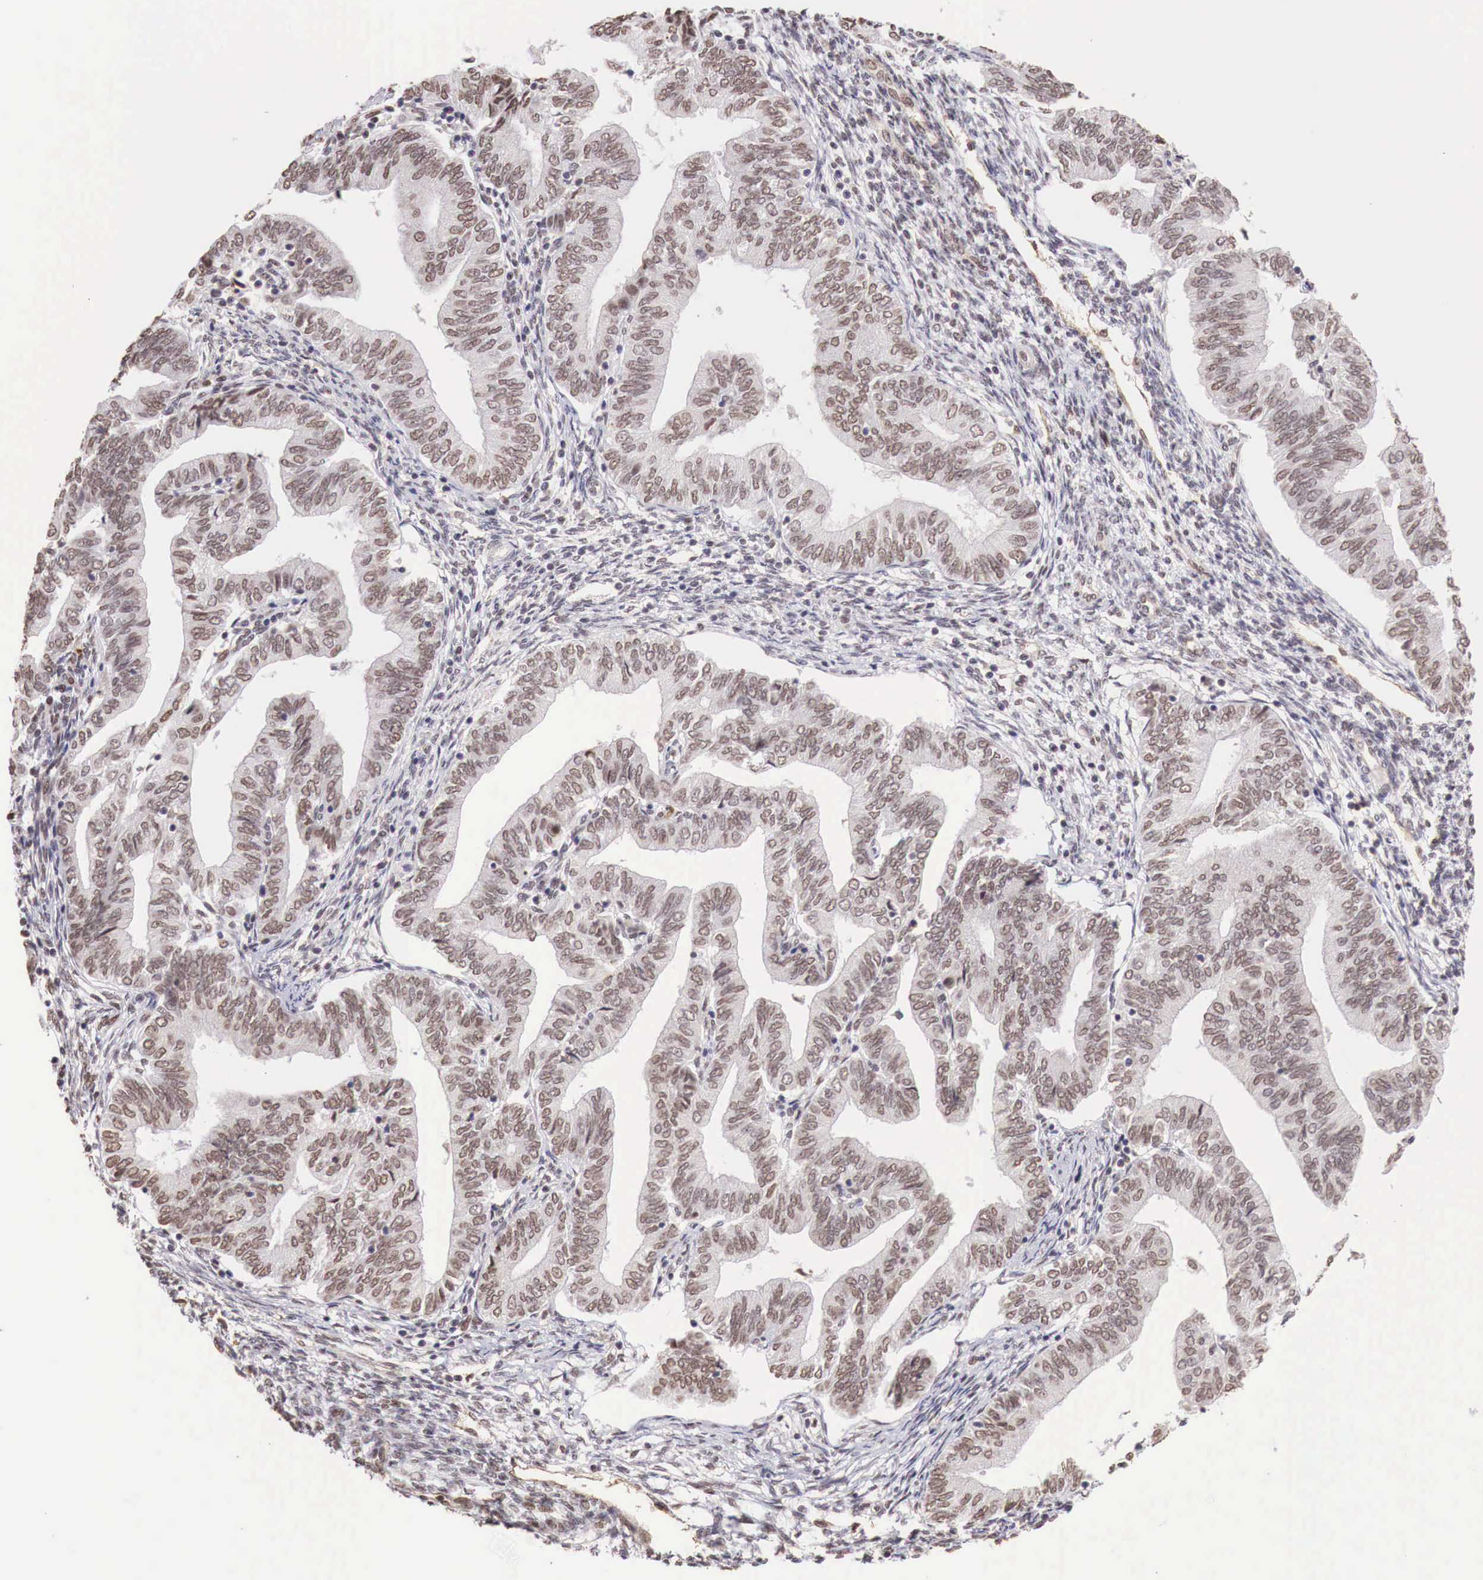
{"staining": {"intensity": "moderate", "quantity": ">75%", "location": "nuclear"}, "tissue": "endometrial cancer", "cell_type": "Tumor cells", "image_type": "cancer", "snomed": [{"axis": "morphology", "description": "Adenocarcinoma, NOS"}, {"axis": "topography", "description": "Endometrium"}], "caption": "Immunohistochemical staining of human endometrial adenocarcinoma shows medium levels of moderate nuclear protein staining in about >75% of tumor cells.", "gene": "FOXP2", "patient": {"sex": "female", "age": 51}}